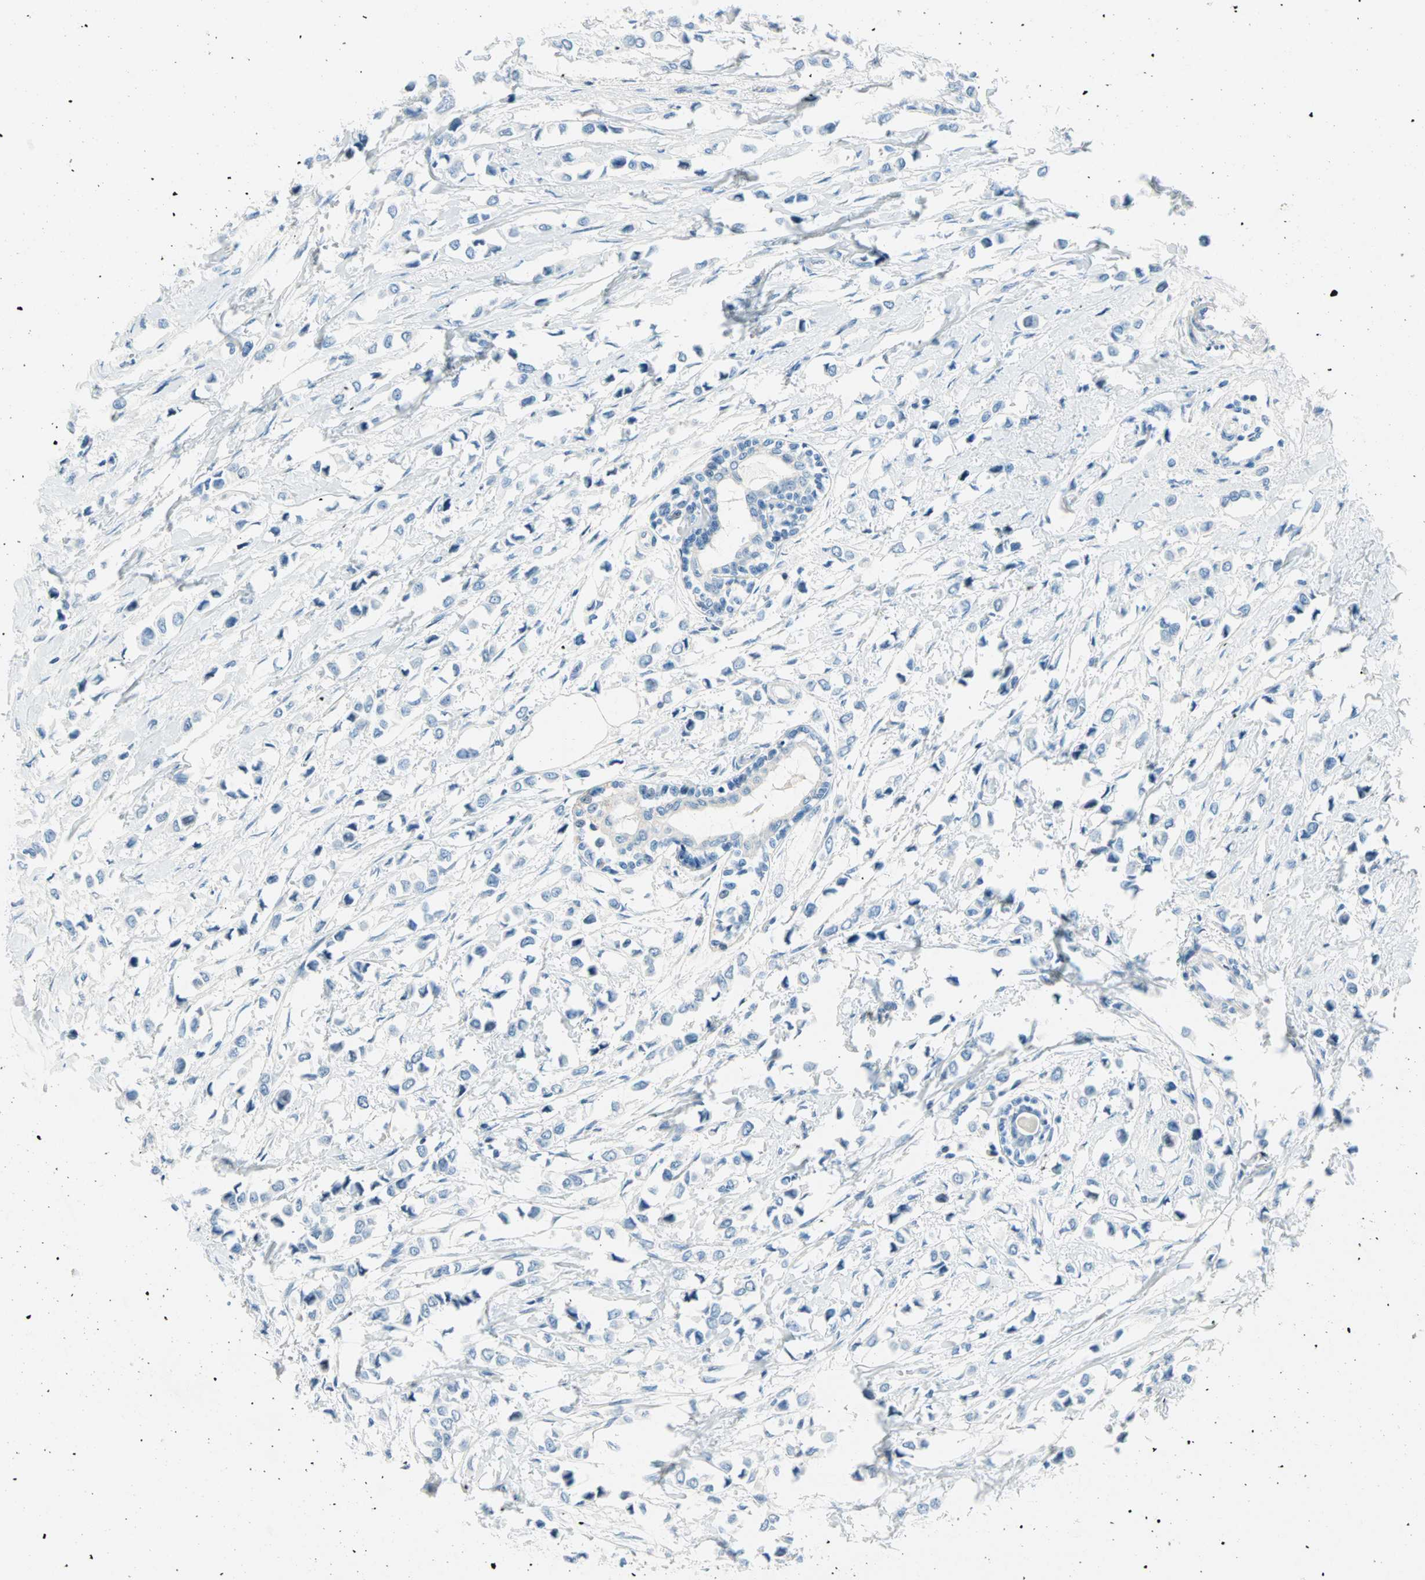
{"staining": {"intensity": "negative", "quantity": "none", "location": "none"}, "tissue": "breast cancer", "cell_type": "Tumor cells", "image_type": "cancer", "snomed": [{"axis": "morphology", "description": "Lobular carcinoma"}, {"axis": "topography", "description": "Breast"}], "caption": "Immunohistochemistry (IHC) photomicrograph of neoplastic tissue: lobular carcinoma (breast) stained with DAB (3,3'-diaminobenzidine) demonstrates no significant protein expression in tumor cells.", "gene": "TMEM163", "patient": {"sex": "female", "age": 51}}